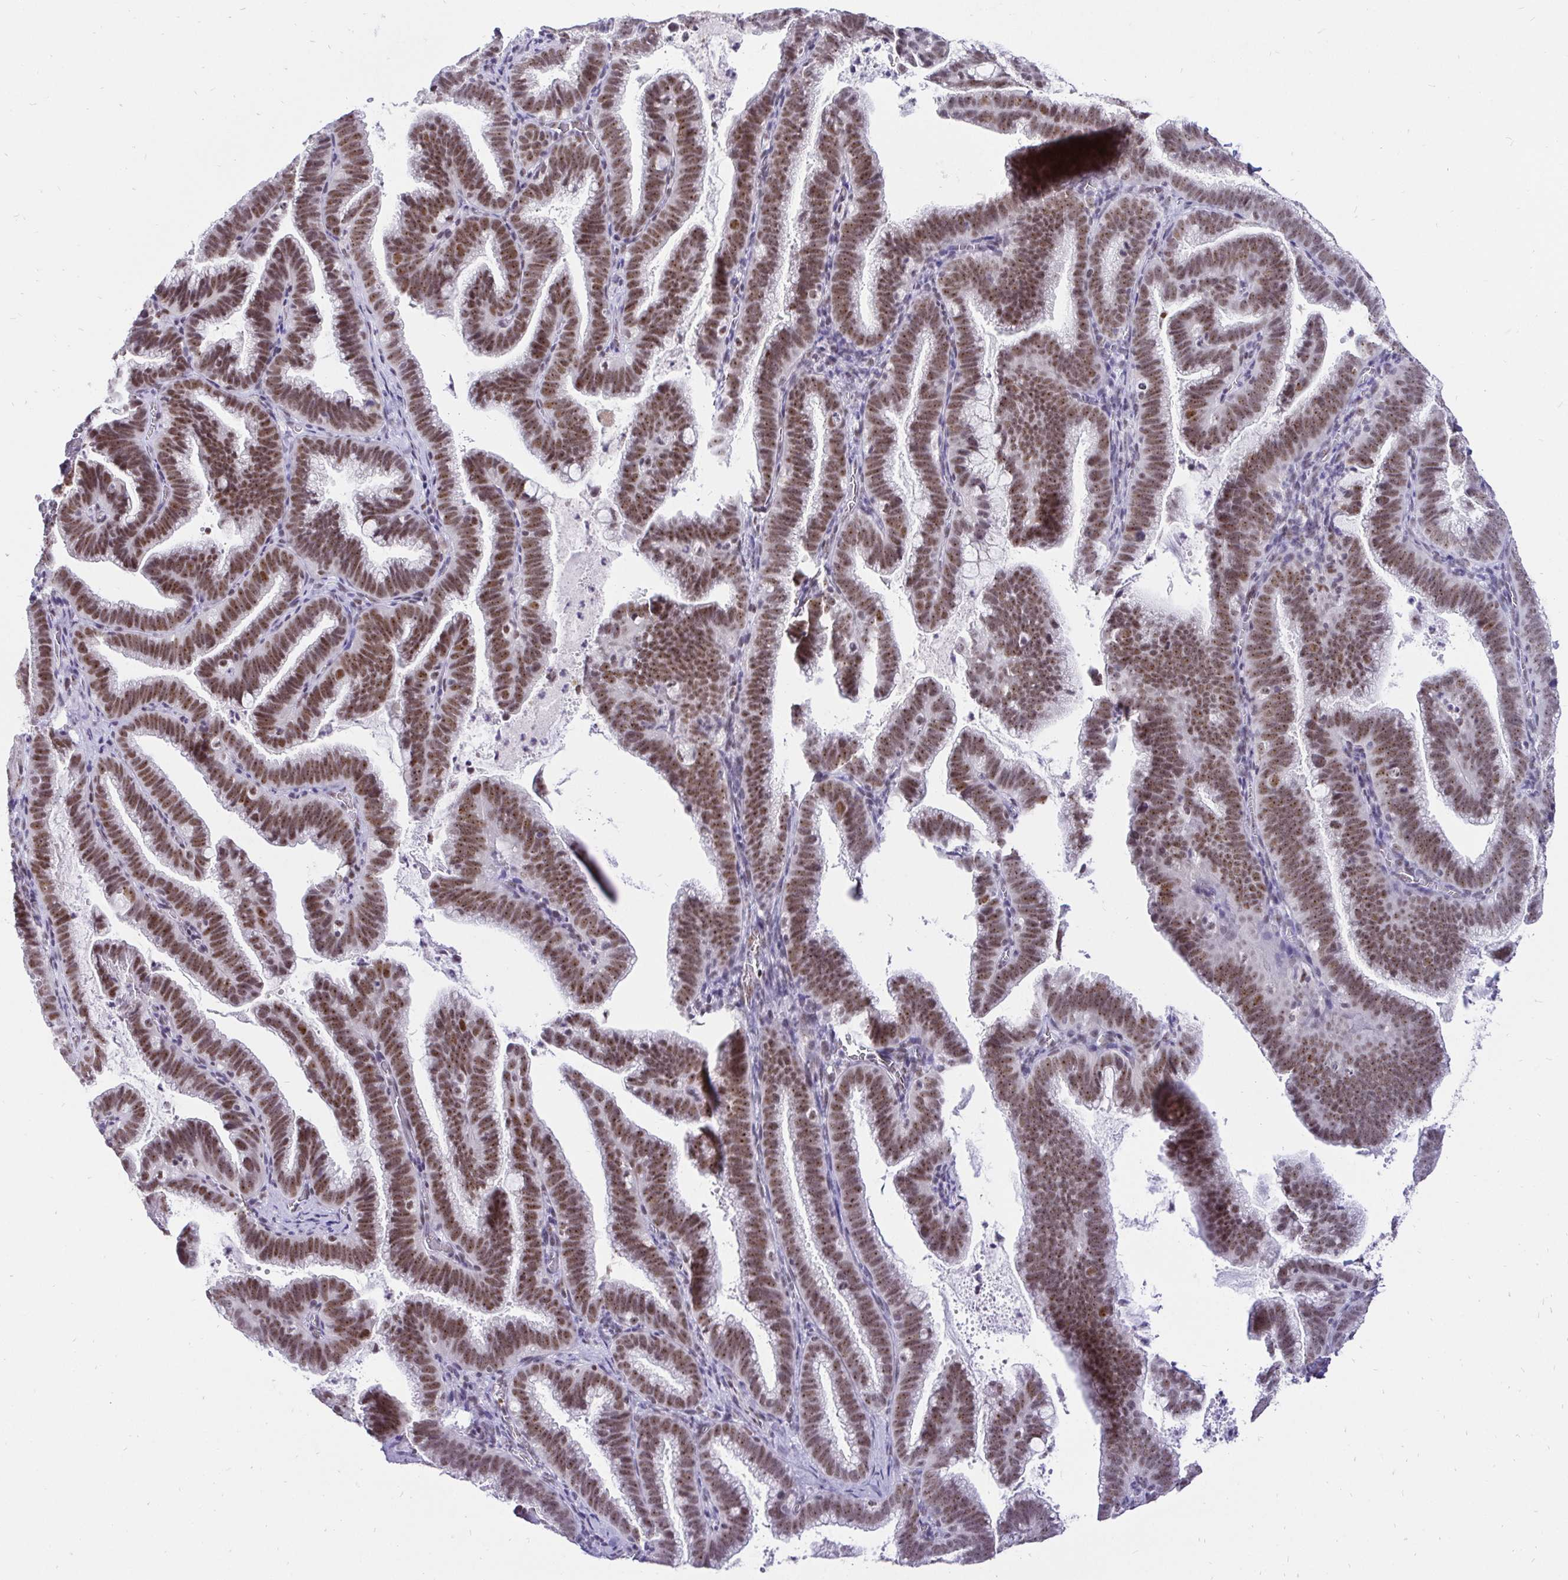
{"staining": {"intensity": "strong", "quantity": ">75%", "location": "nuclear"}, "tissue": "cervical cancer", "cell_type": "Tumor cells", "image_type": "cancer", "snomed": [{"axis": "morphology", "description": "Adenocarcinoma, NOS"}, {"axis": "topography", "description": "Cervix"}], "caption": "Cervical cancer (adenocarcinoma) stained with a brown dye demonstrates strong nuclear positive positivity in approximately >75% of tumor cells.", "gene": "ZNF860", "patient": {"sex": "female", "age": 61}}